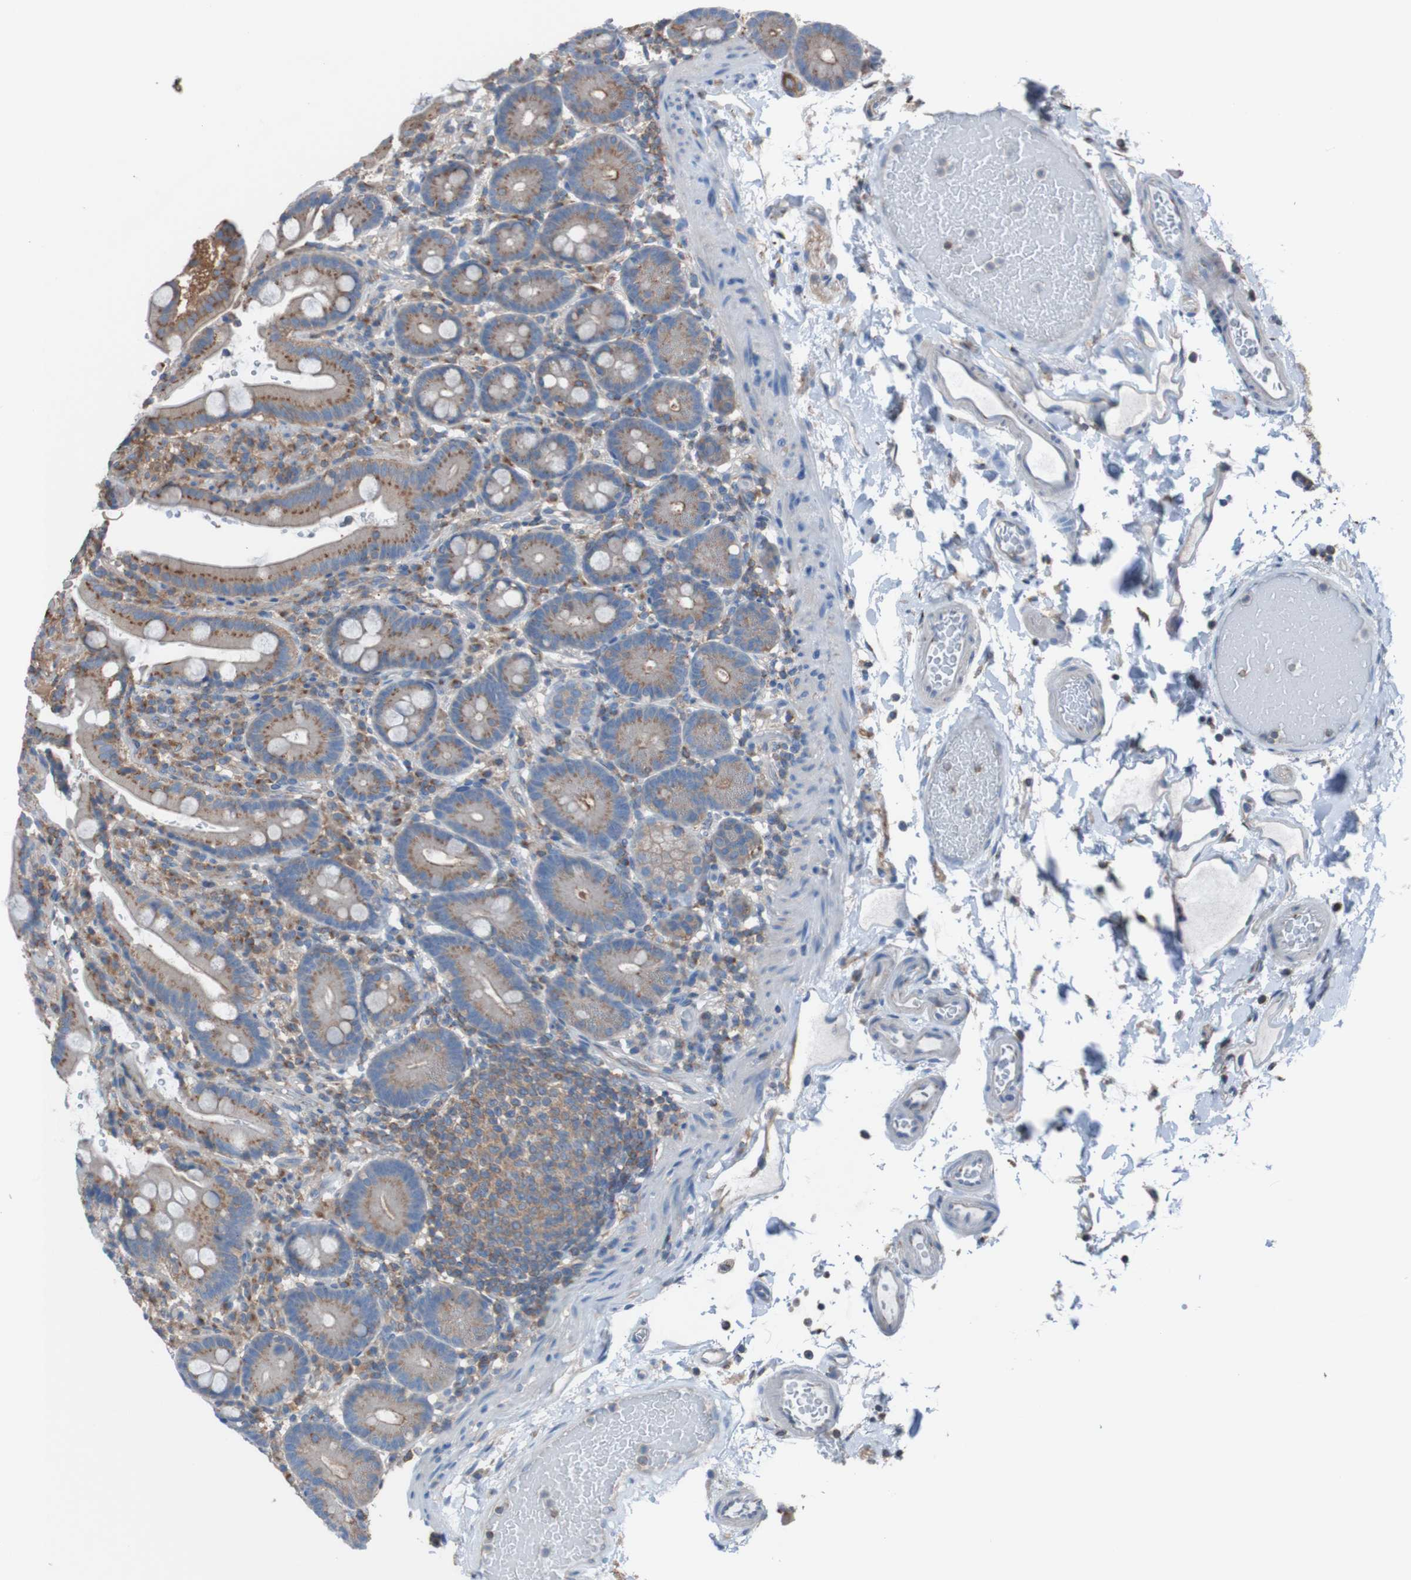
{"staining": {"intensity": "moderate", "quantity": ">75%", "location": "cytoplasmic/membranous"}, "tissue": "duodenum", "cell_type": "Glandular cells", "image_type": "normal", "snomed": [{"axis": "morphology", "description": "Normal tissue, NOS"}, {"axis": "topography", "description": "Small intestine, NOS"}], "caption": "About >75% of glandular cells in unremarkable duodenum show moderate cytoplasmic/membranous protein positivity as visualized by brown immunohistochemical staining.", "gene": "MINAR1", "patient": {"sex": "female", "age": 71}}